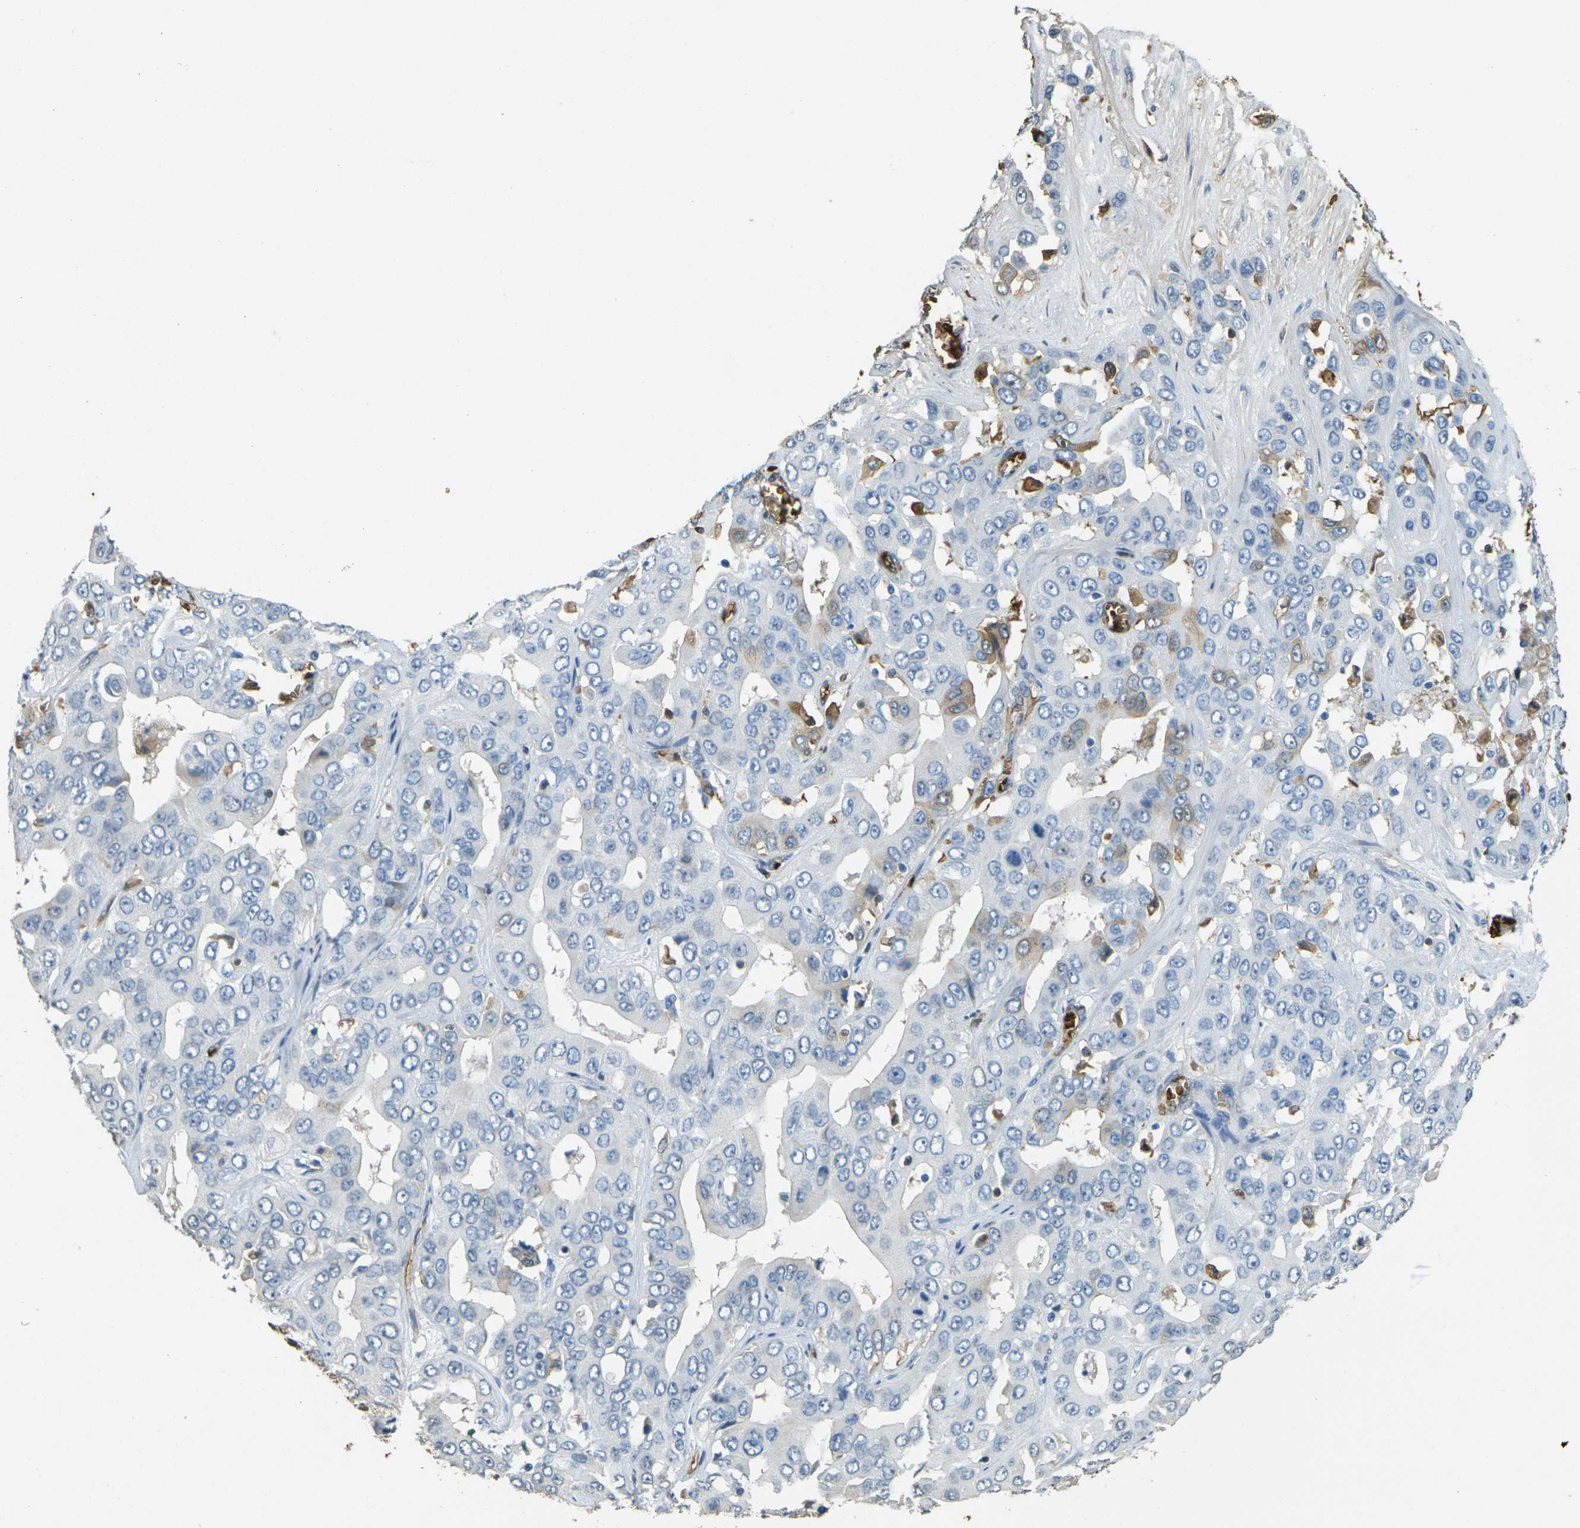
{"staining": {"intensity": "negative", "quantity": "none", "location": "none"}, "tissue": "liver cancer", "cell_type": "Tumor cells", "image_type": "cancer", "snomed": [{"axis": "morphology", "description": "Cholangiocarcinoma"}, {"axis": "topography", "description": "Liver"}], "caption": "The image shows no staining of tumor cells in liver cancer.", "gene": "HBB", "patient": {"sex": "female", "age": 52}}